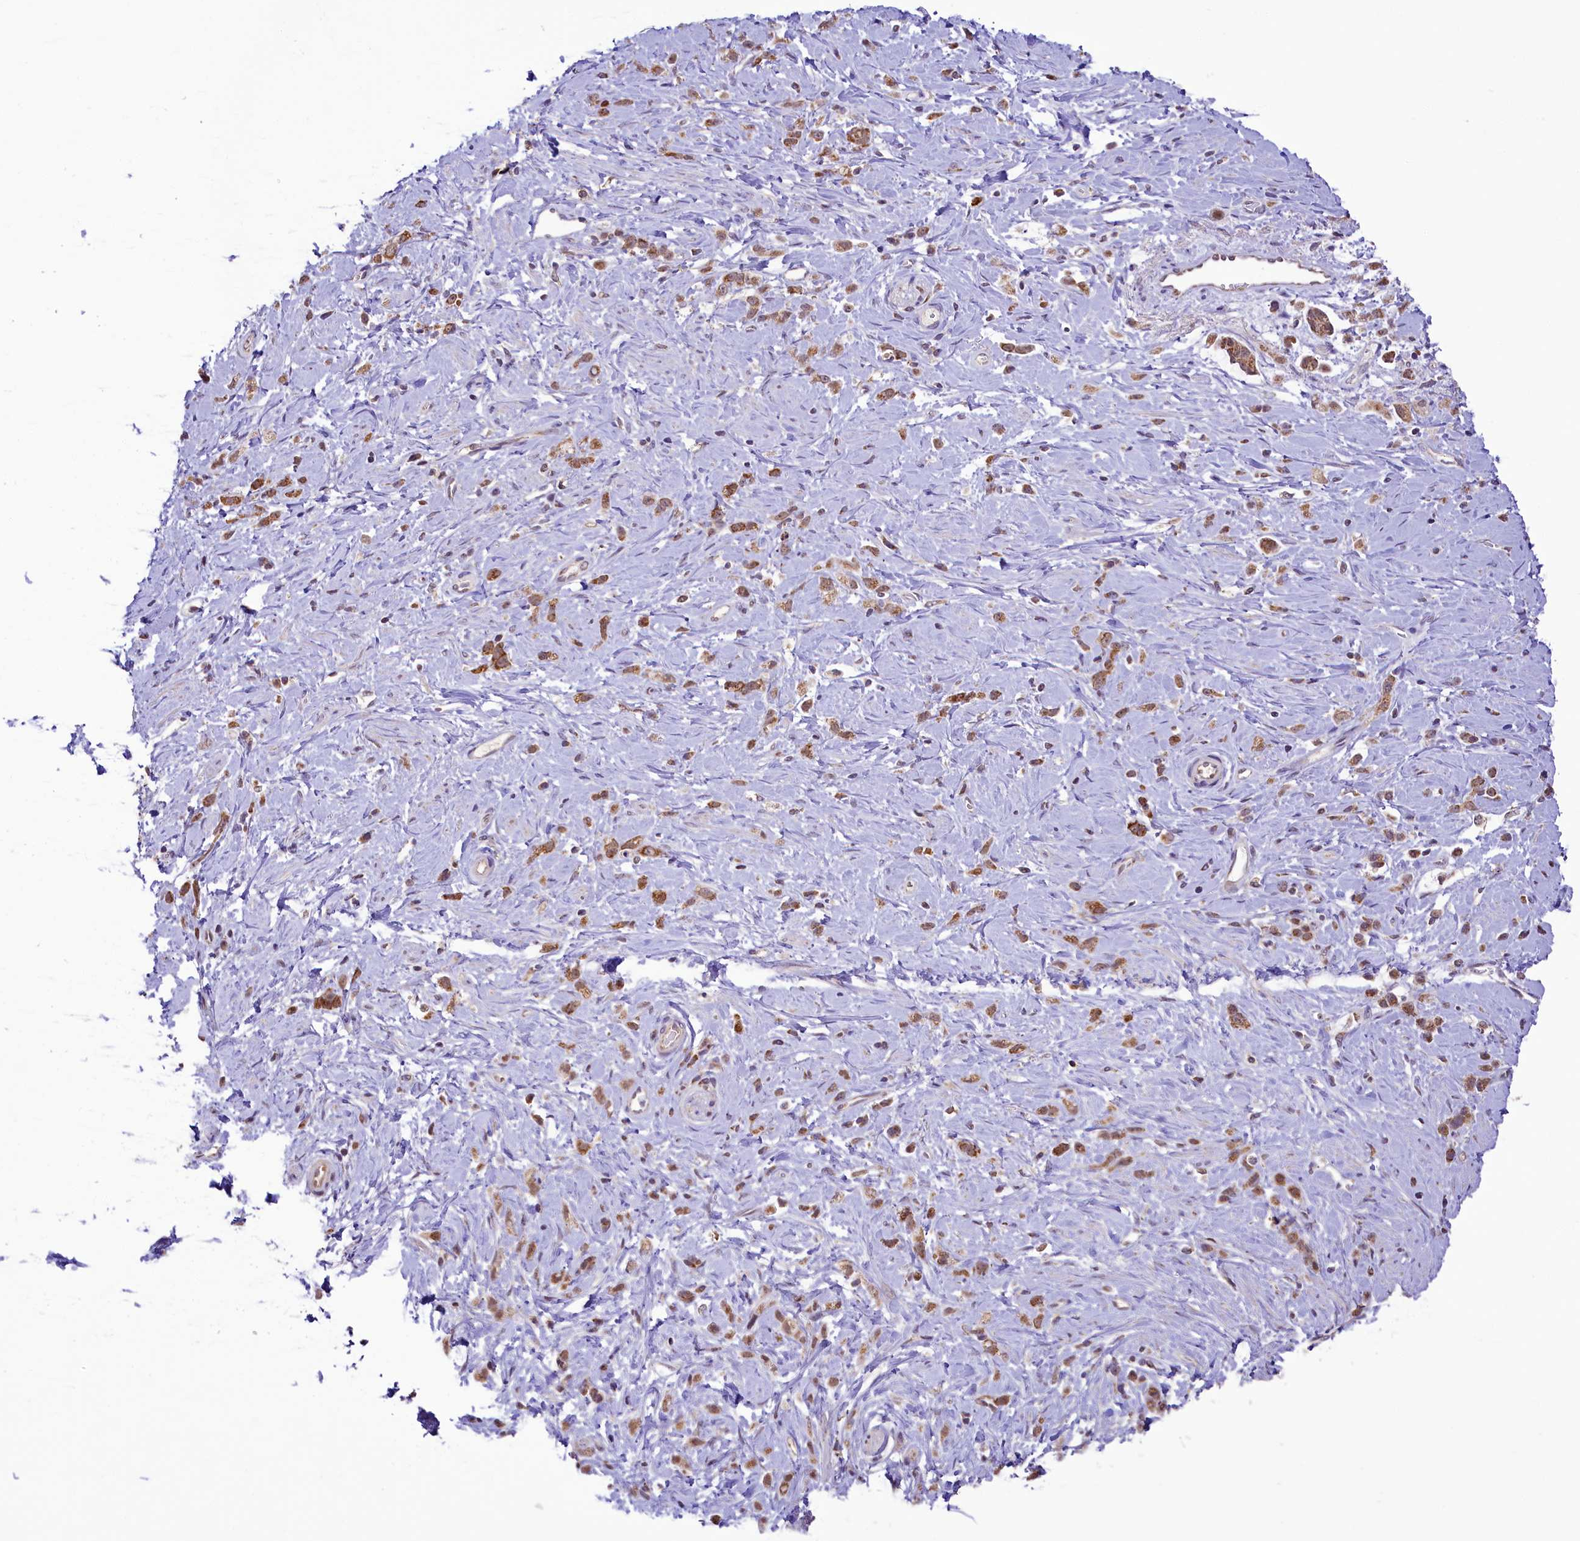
{"staining": {"intensity": "moderate", "quantity": ">75%", "location": "cytoplasmic/membranous"}, "tissue": "stomach cancer", "cell_type": "Tumor cells", "image_type": "cancer", "snomed": [{"axis": "morphology", "description": "Adenocarcinoma, NOS"}, {"axis": "topography", "description": "Stomach"}], "caption": "An image of human stomach cancer (adenocarcinoma) stained for a protein exhibits moderate cytoplasmic/membranous brown staining in tumor cells.", "gene": "PAF1", "patient": {"sex": "female", "age": 60}}